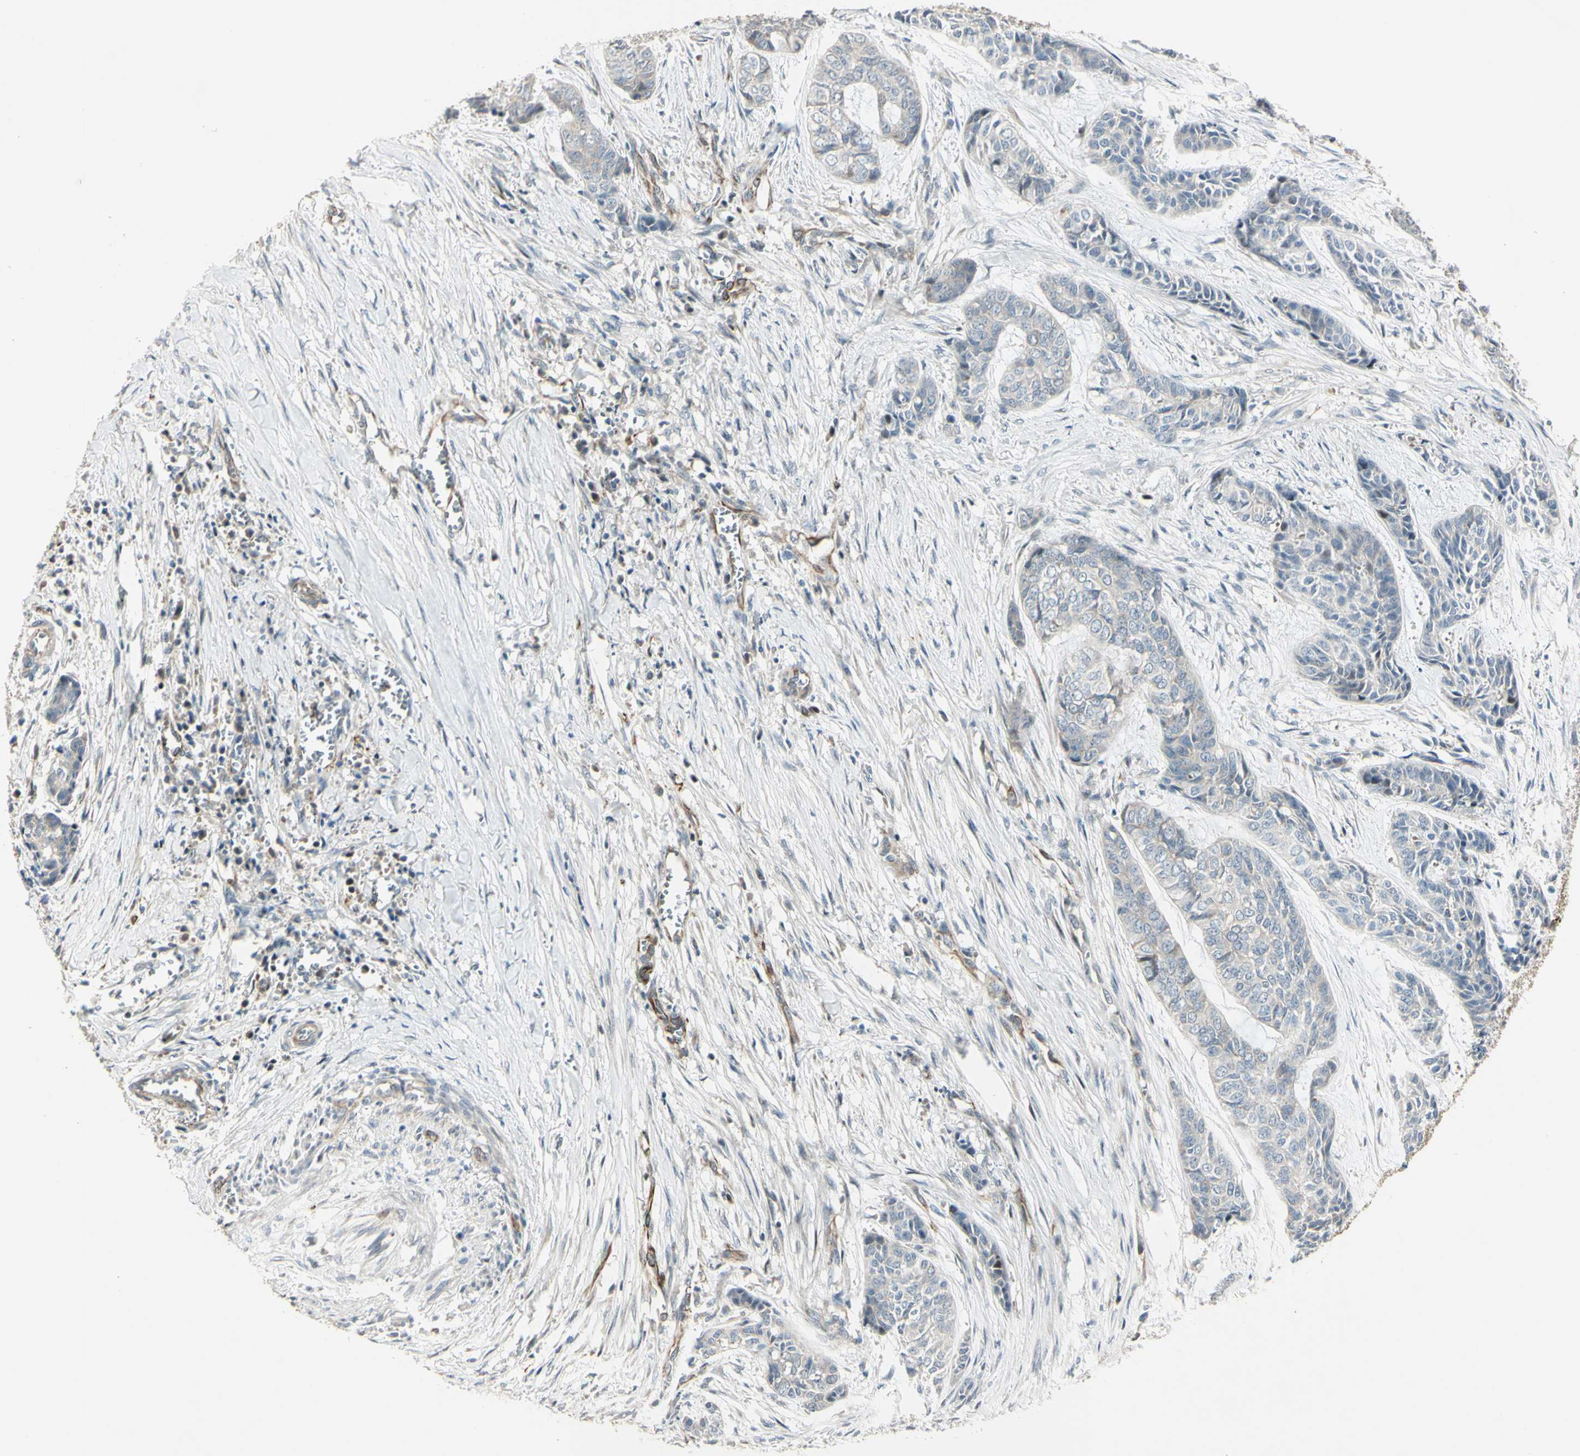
{"staining": {"intensity": "negative", "quantity": "none", "location": "none"}, "tissue": "skin cancer", "cell_type": "Tumor cells", "image_type": "cancer", "snomed": [{"axis": "morphology", "description": "Basal cell carcinoma"}, {"axis": "topography", "description": "Skin"}], "caption": "The immunohistochemistry micrograph has no significant positivity in tumor cells of basal cell carcinoma (skin) tissue. Brightfield microscopy of immunohistochemistry stained with DAB (3,3'-diaminobenzidine) (brown) and hematoxylin (blue), captured at high magnification.", "gene": "NDFIP1", "patient": {"sex": "female", "age": 64}}